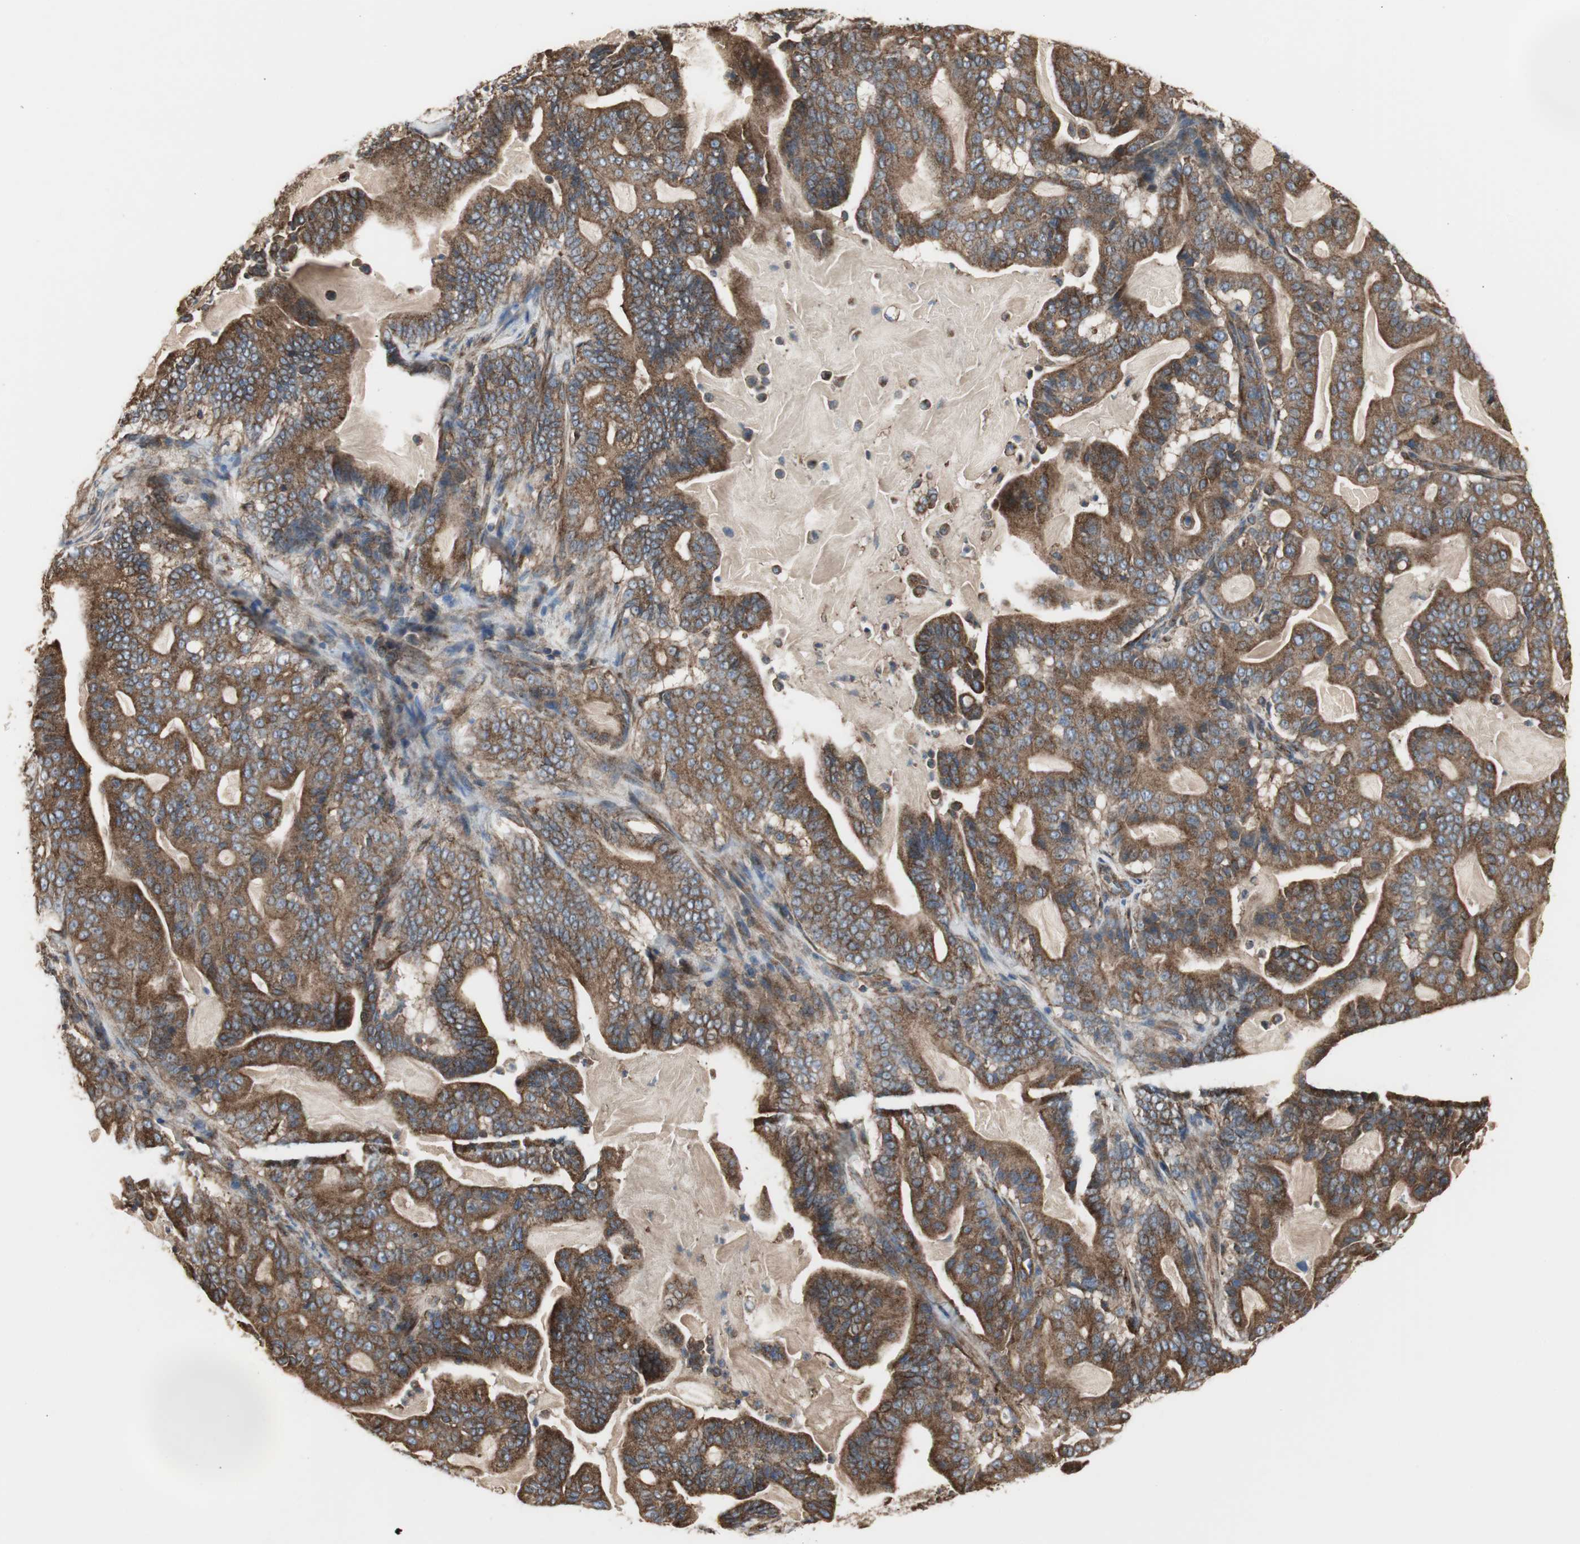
{"staining": {"intensity": "strong", "quantity": ">75%", "location": "cytoplasmic/membranous"}, "tissue": "pancreatic cancer", "cell_type": "Tumor cells", "image_type": "cancer", "snomed": [{"axis": "morphology", "description": "Adenocarcinoma, NOS"}, {"axis": "topography", "description": "Pancreas"}], "caption": "The image shows immunohistochemical staining of adenocarcinoma (pancreatic). There is strong cytoplasmic/membranous expression is appreciated in about >75% of tumor cells.", "gene": "H6PD", "patient": {"sex": "male", "age": 63}}